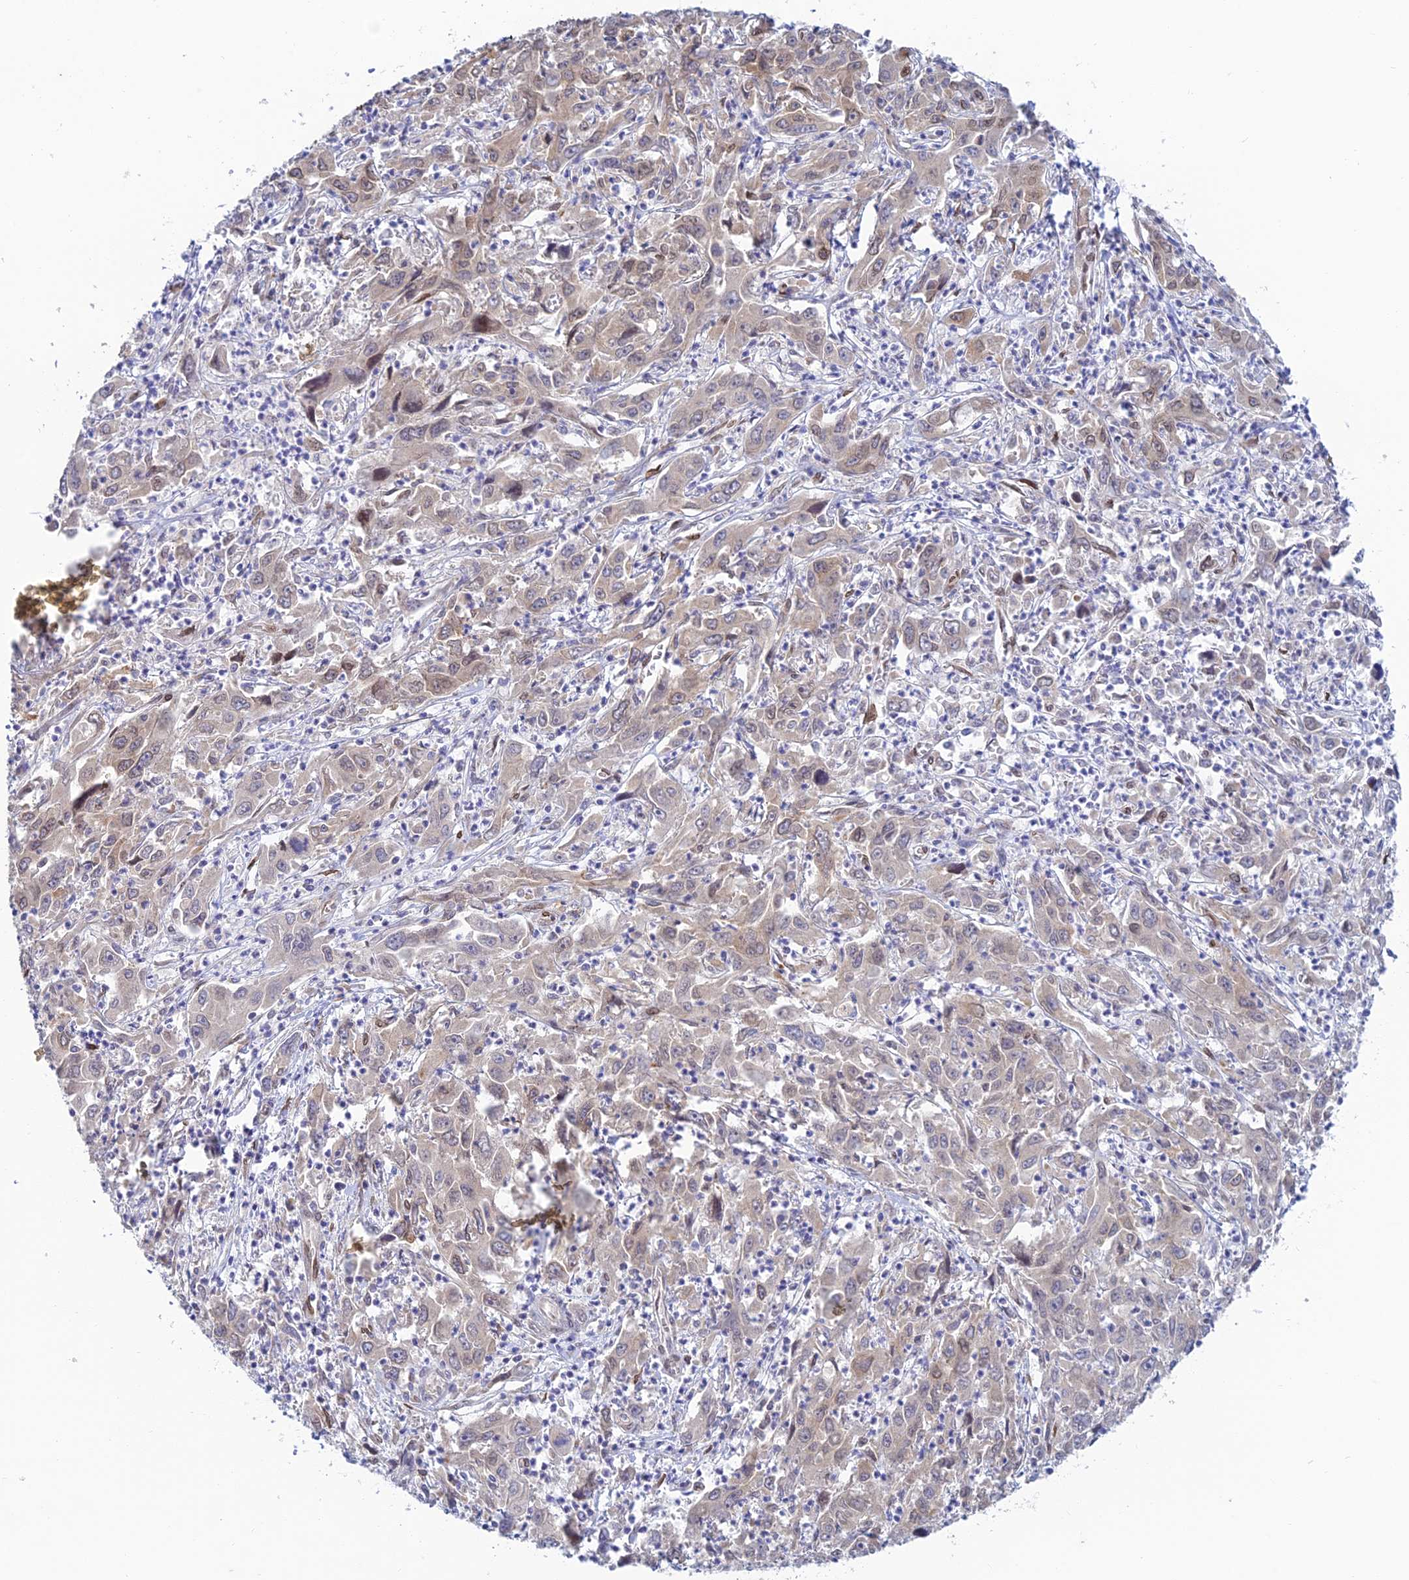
{"staining": {"intensity": "weak", "quantity": "25%-75%", "location": "nuclear"}, "tissue": "liver cancer", "cell_type": "Tumor cells", "image_type": "cancer", "snomed": [{"axis": "morphology", "description": "Carcinoma, Hepatocellular, NOS"}, {"axis": "topography", "description": "Liver"}], "caption": "Weak nuclear protein positivity is seen in about 25%-75% of tumor cells in hepatocellular carcinoma (liver).", "gene": "SKIC8", "patient": {"sex": "male", "age": 63}}